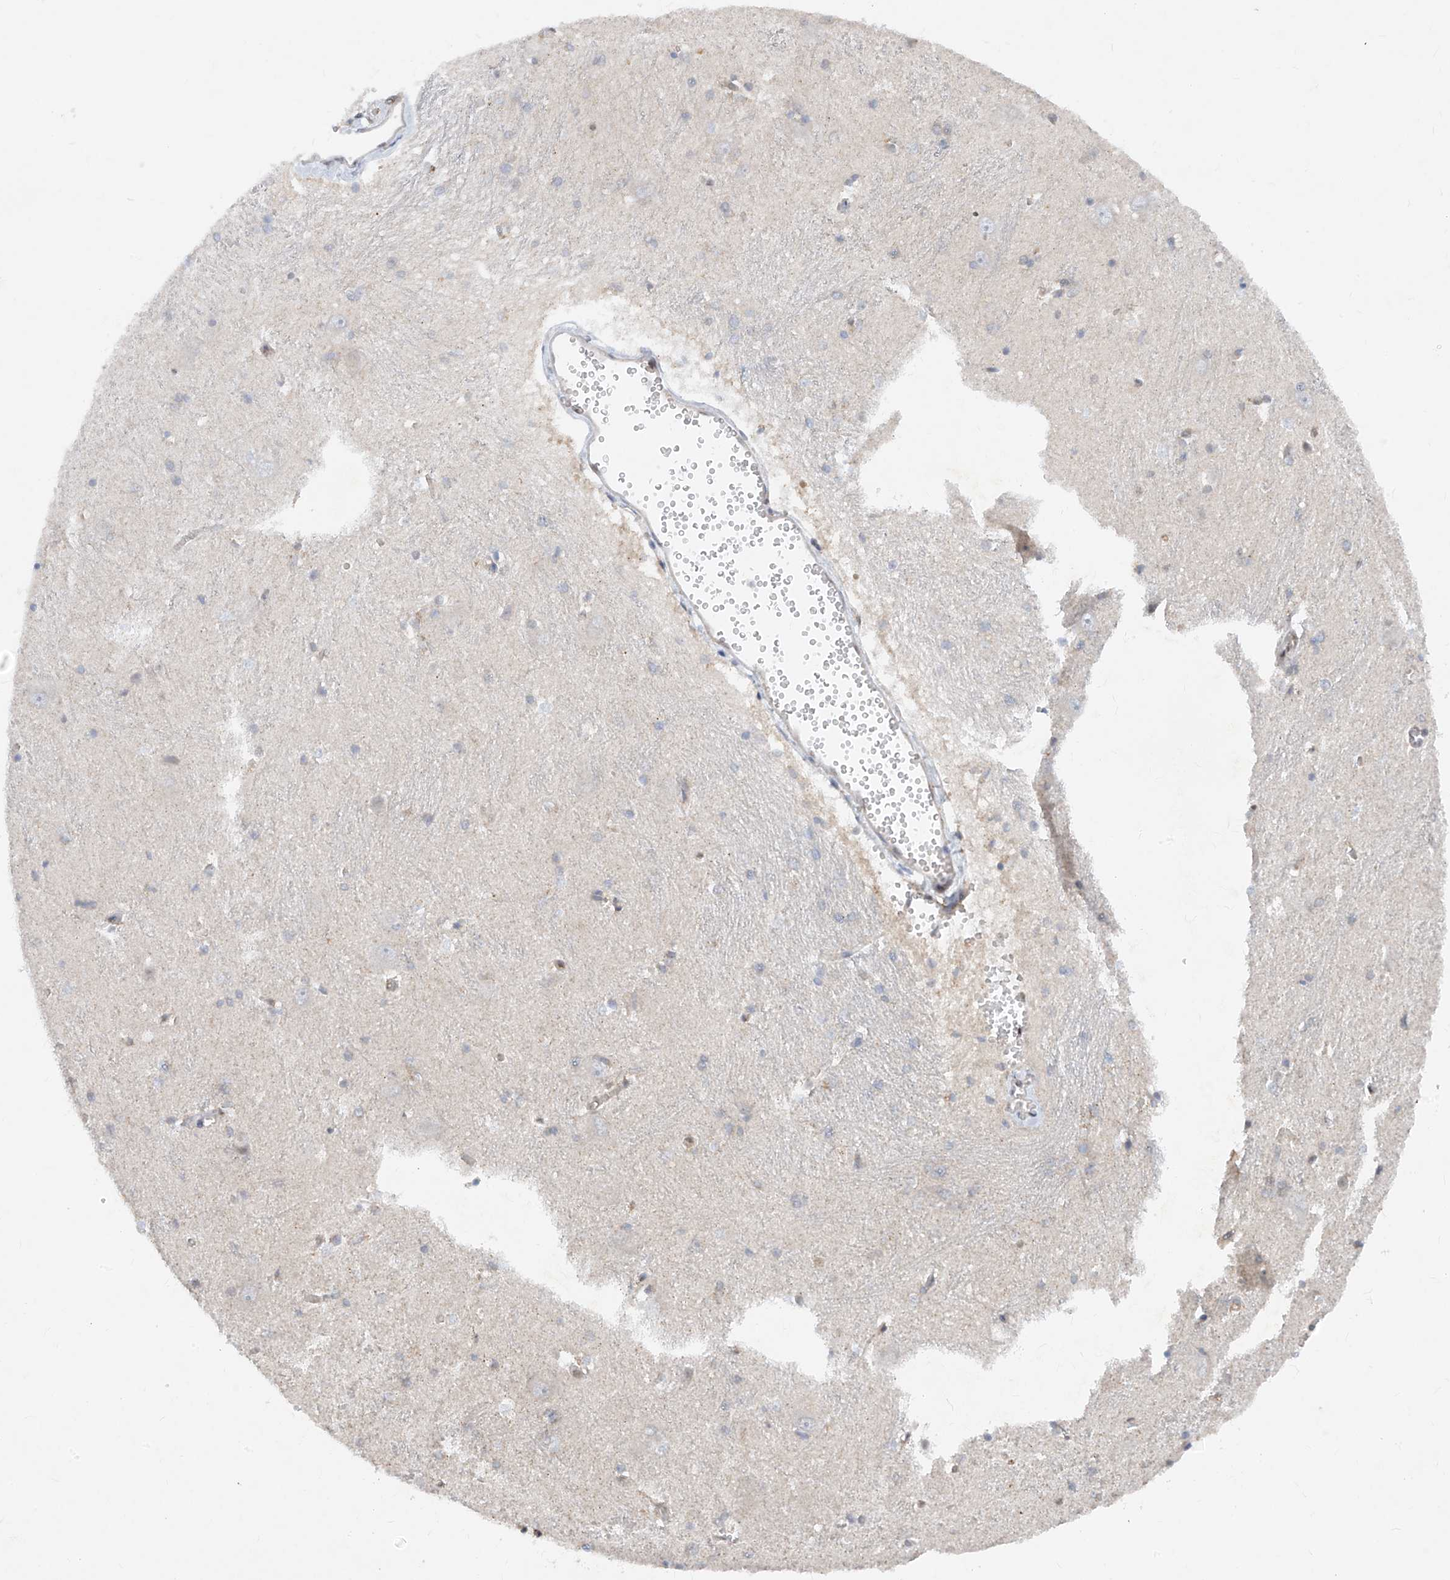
{"staining": {"intensity": "weak", "quantity": "<25%", "location": "cytoplasmic/membranous"}, "tissue": "caudate", "cell_type": "Glial cells", "image_type": "normal", "snomed": [{"axis": "morphology", "description": "Normal tissue, NOS"}, {"axis": "topography", "description": "Lateral ventricle wall"}], "caption": "Immunohistochemical staining of benign human caudate shows no significant staining in glial cells.", "gene": "ZNF358", "patient": {"sex": "male", "age": 37}}